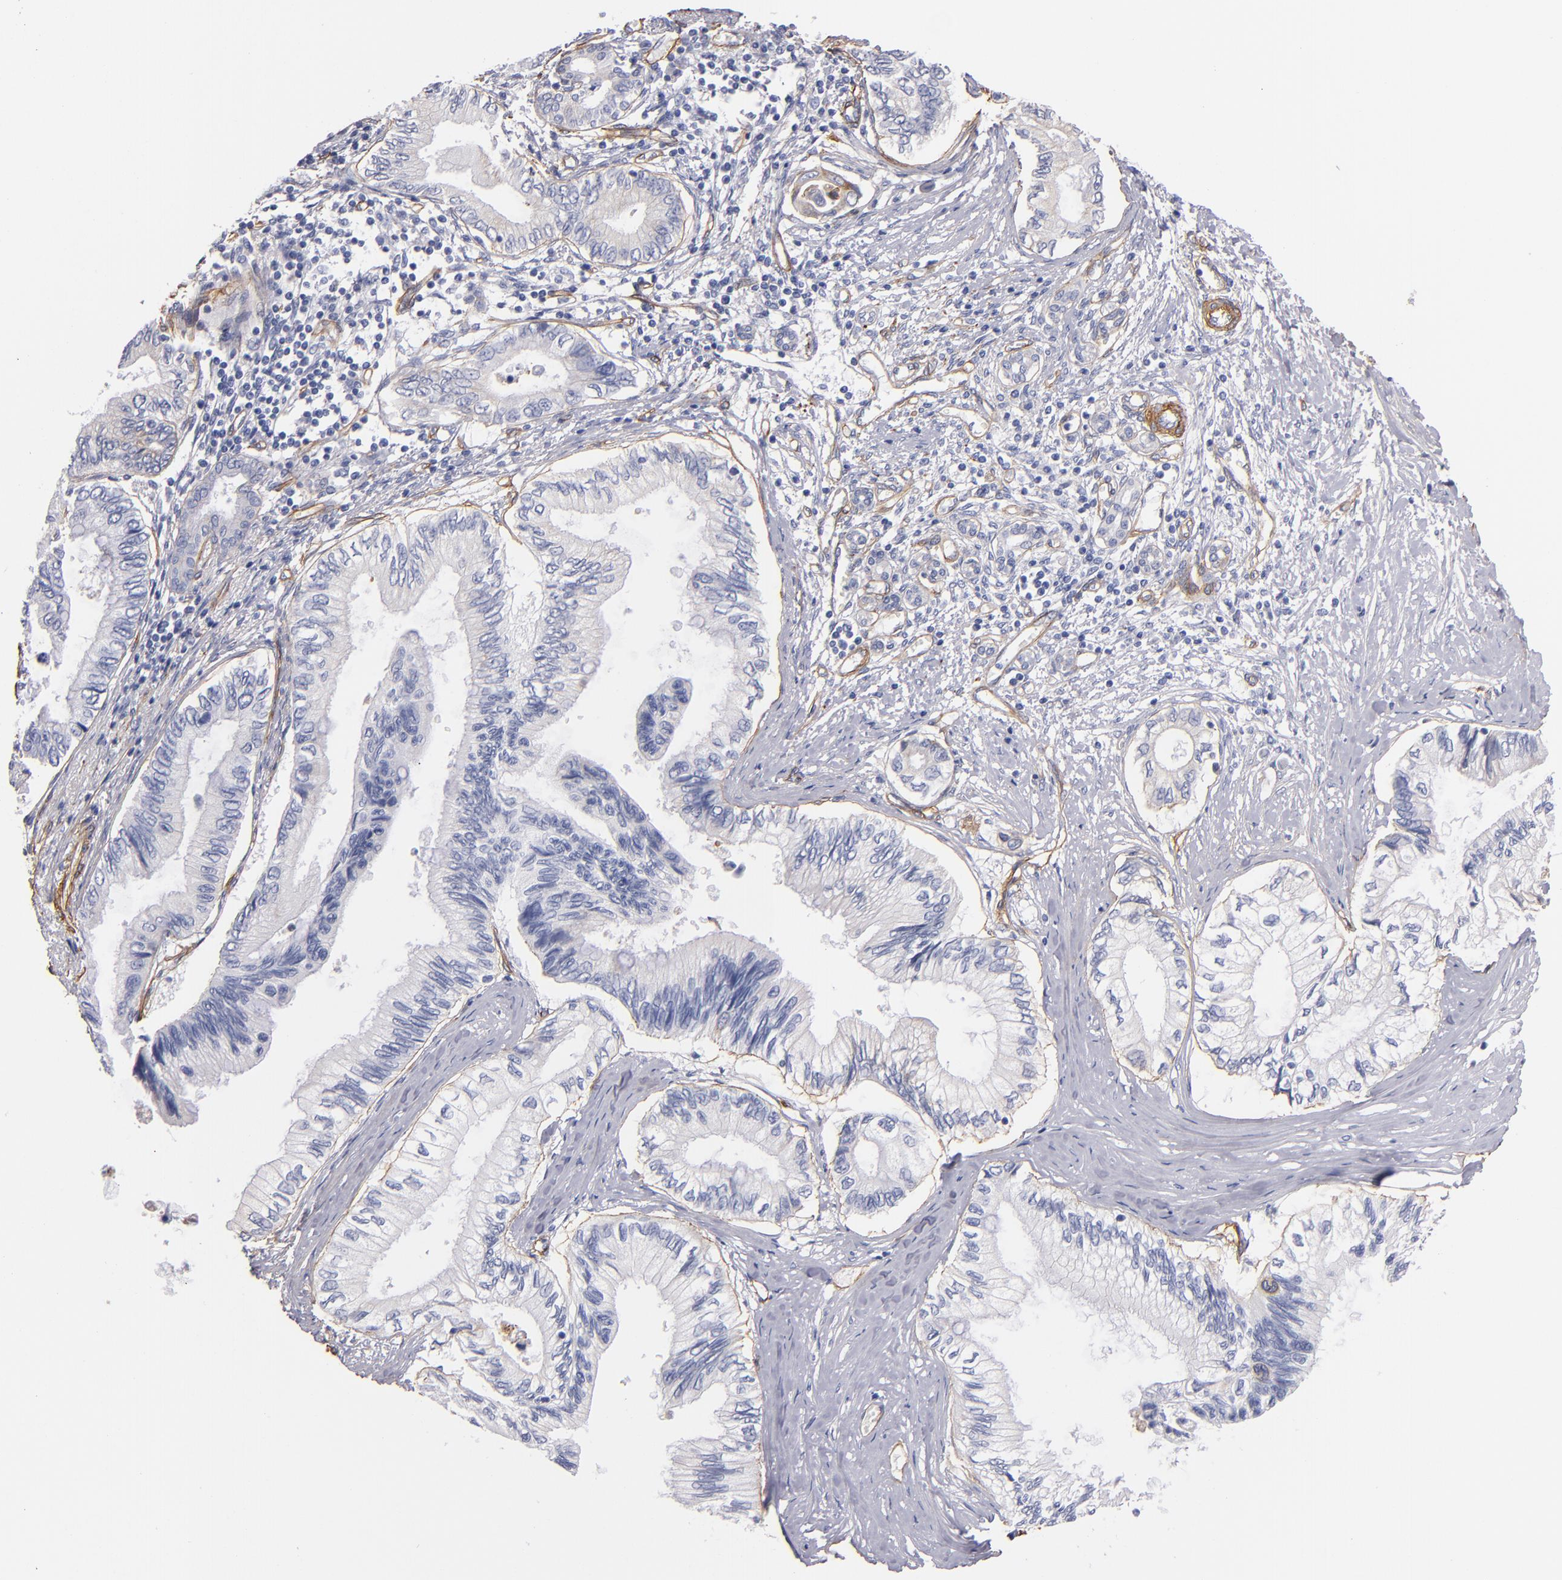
{"staining": {"intensity": "weak", "quantity": "<25%", "location": "cytoplasmic/membranous"}, "tissue": "pancreatic cancer", "cell_type": "Tumor cells", "image_type": "cancer", "snomed": [{"axis": "morphology", "description": "Adenocarcinoma, NOS"}, {"axis": "topography", "description": "Pancreas"}], "caption": "Immunohistochemical staining of adenocarcinoma (pancreatic) shows no significant positivity in tumor cells.", "gene": "LAMC1", "patient": {"sex": "female", "age": 66}}